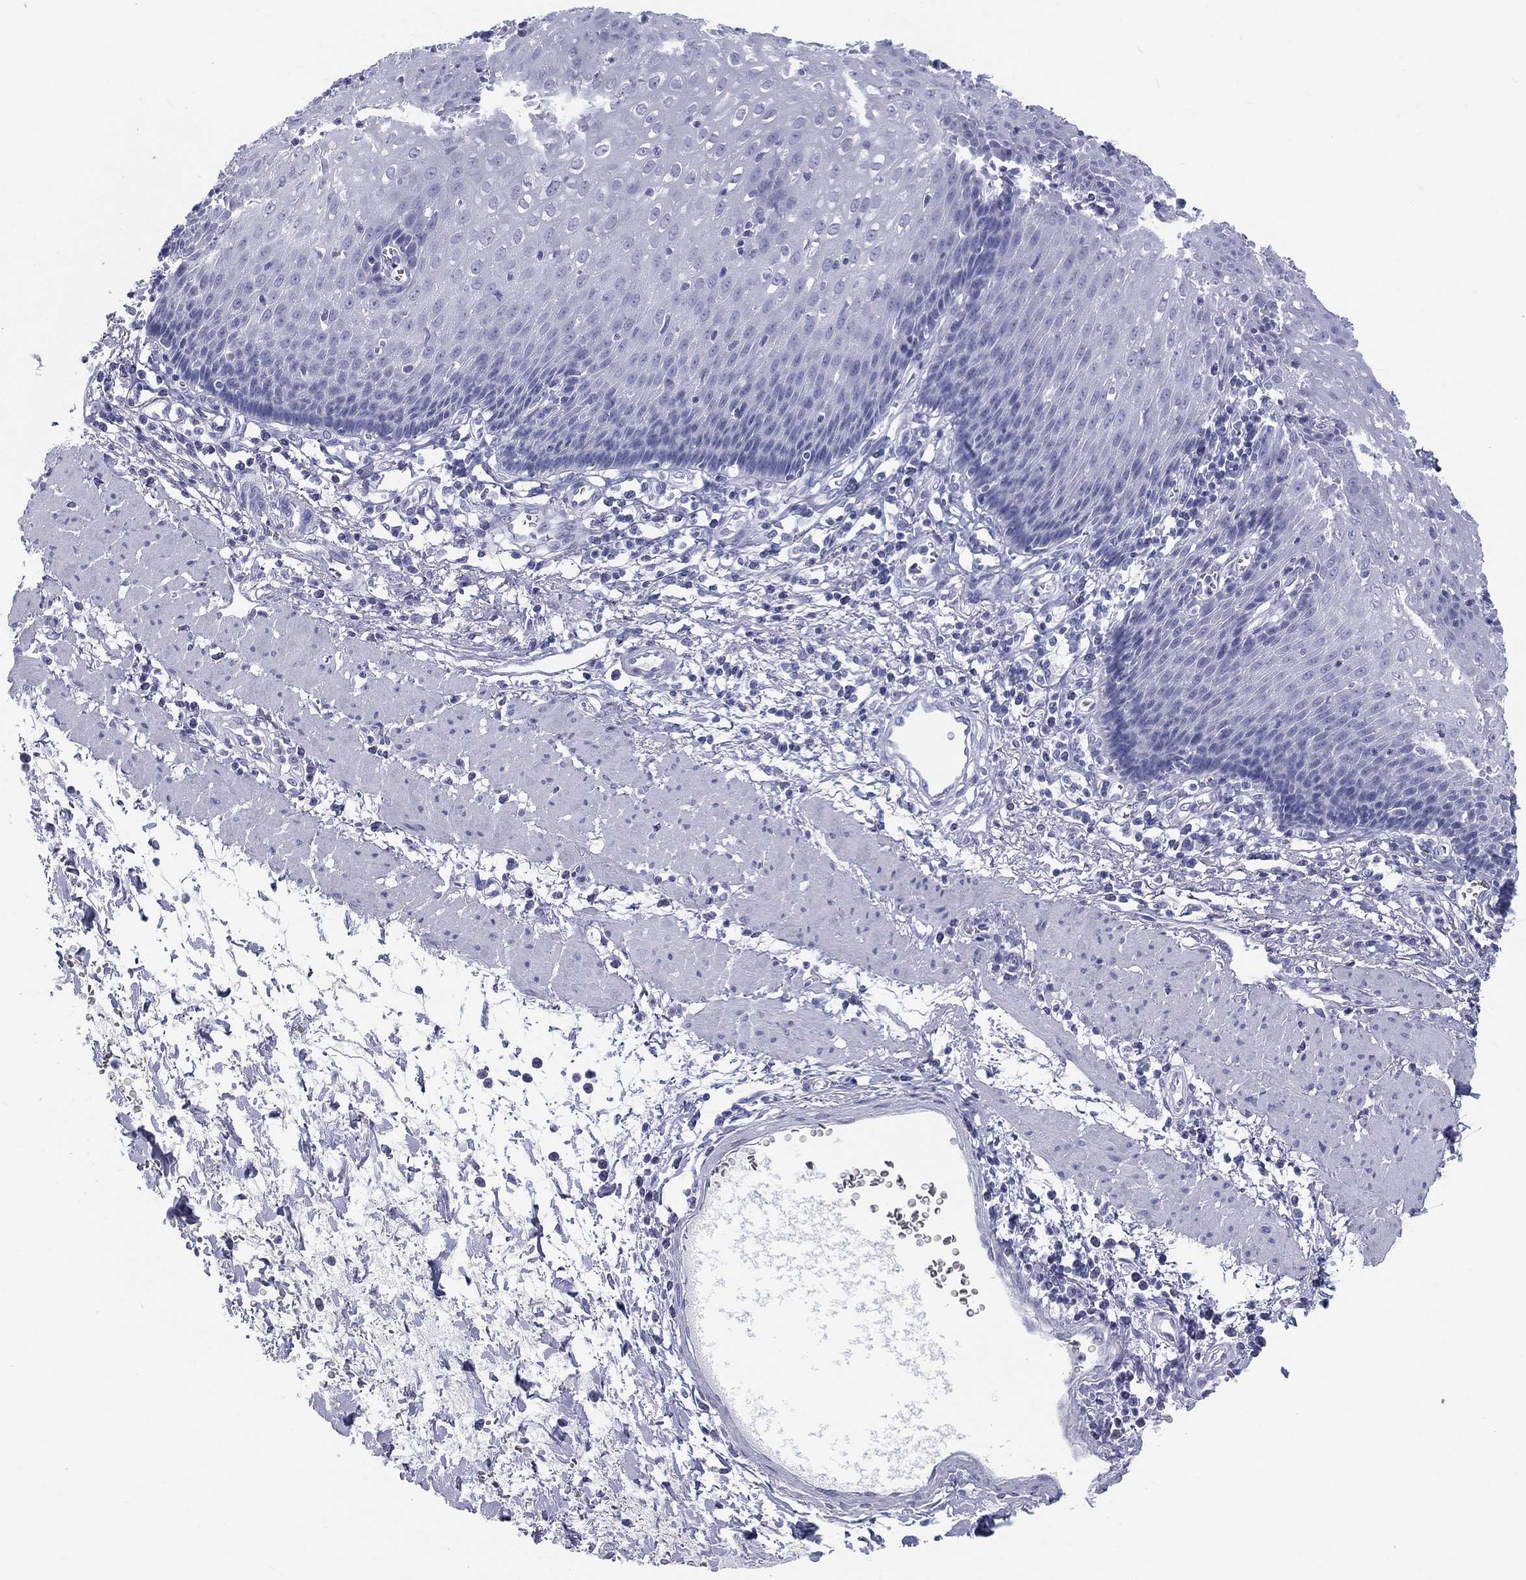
{"staining": {"intensity": "negative", "quantity": "none", "location": "none"}, "tissue": "esophagus", "cell_type": "Squamous epithelial cells", "image_type": "normal", "snomed": [{"axis": "morphology", "description": "Normal tissue, NOS"}, {"axis": "topography", "description": "Esophagus"}], "caption": "IHC of benign esophagus shows no staining in squamous epithelial cells. The staining is performed using DAB (3,3'-diaminobenzidine) brown chromogen with nuclei counter-stained in using hematoxylin.", "gene": "CALB1", "patient": {"sex": "male", "age": 57}}